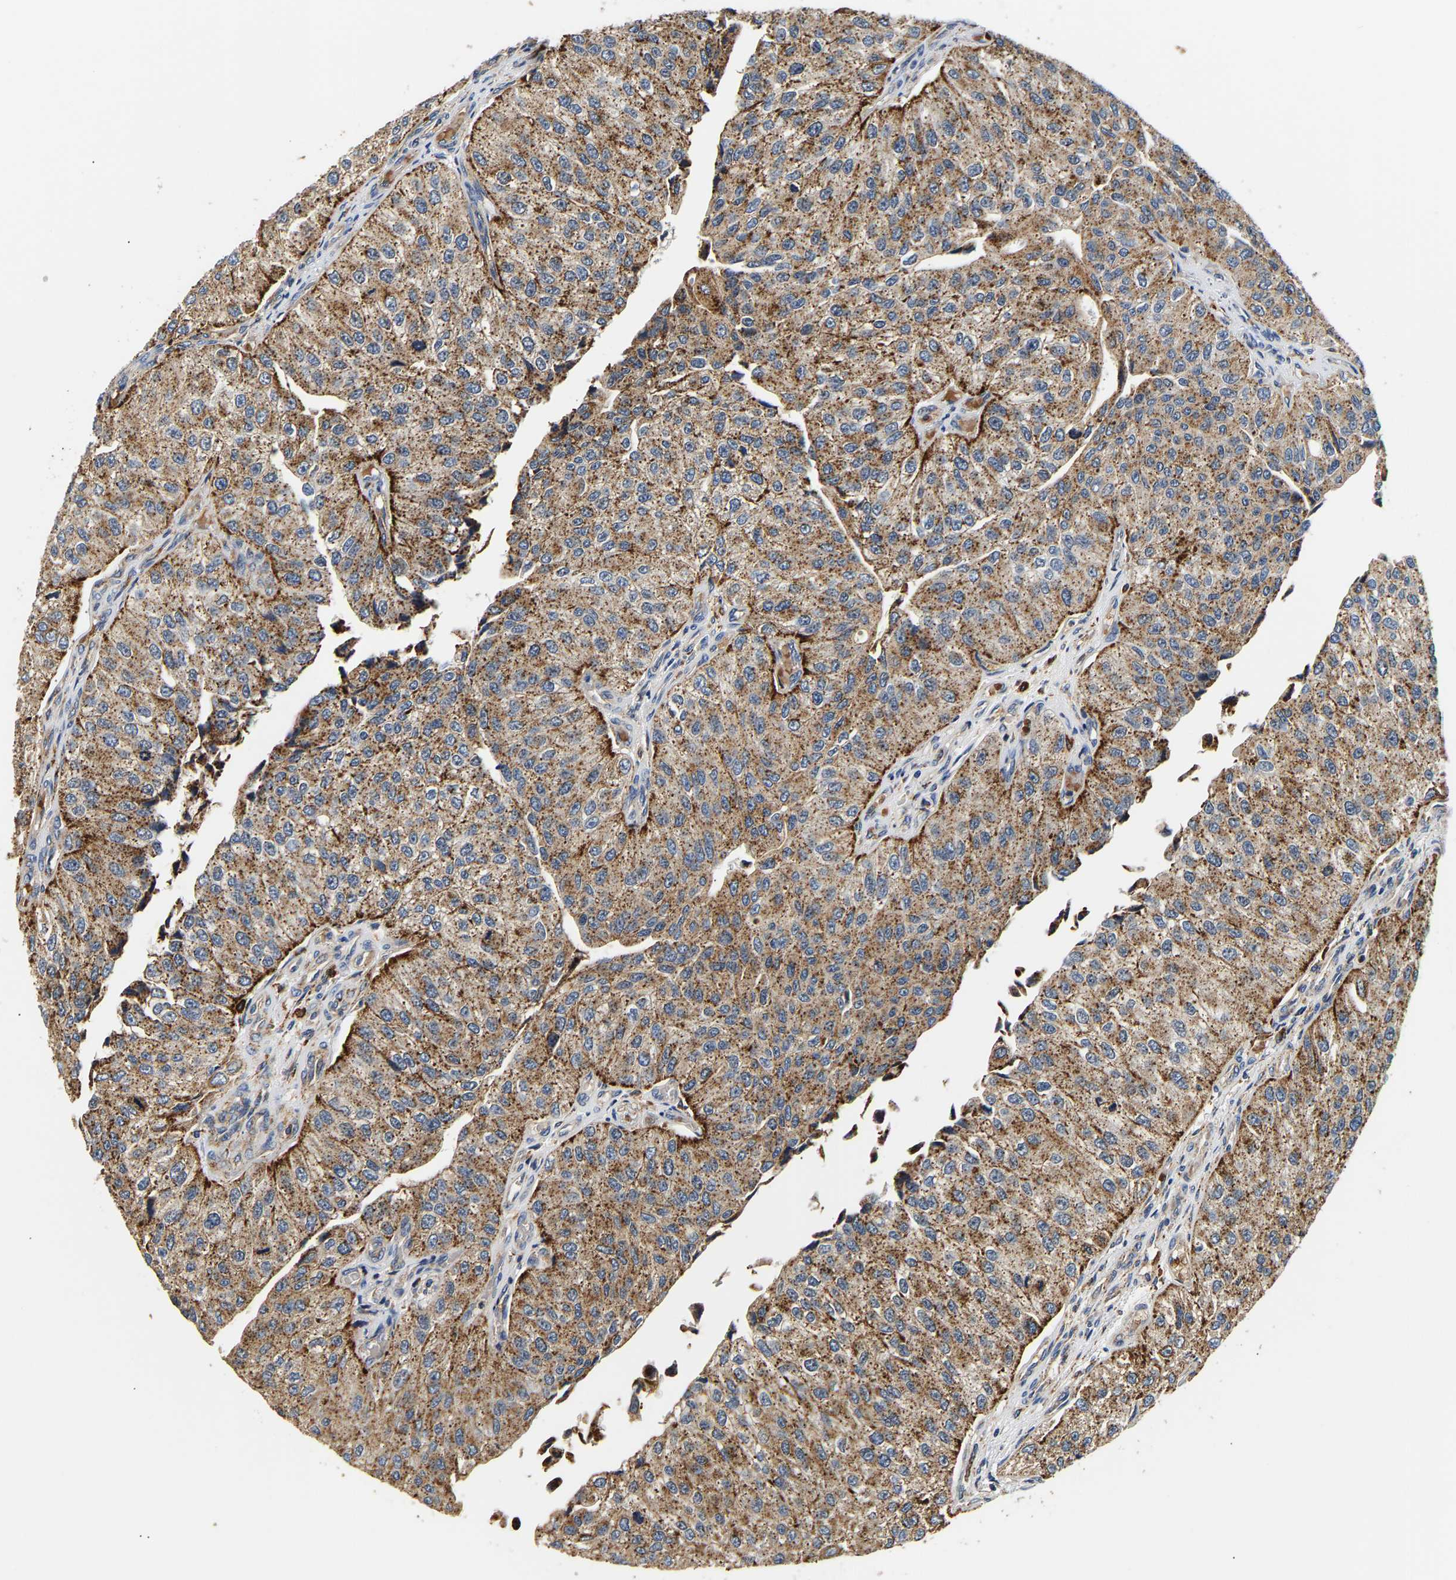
{"staining": {"intensity": "moderate", "quantity": ">75%", "location": "cytoplasmic/membranous"}, "tissue": "urothelial cancer", "cell_type": "Tumor cells", "image_type": "cancer", "snomed": [{"axis": "morphology", "description": "Urothelial carcinoma, High grade"}, {"axis": "topography", "description": "Kidney"}, {"axis": "topography", "description": "Urinary bladder"}], "caption": "An immunohistochemistry photomicrograph of neoplastic tissue is shown. Protein staining in brown shows moderate cytoplasmic/membranous positivity in urothelial cancer within tumor cells.", "gene": "SMU1", "patient": {"sex": "male", "age": 77}}